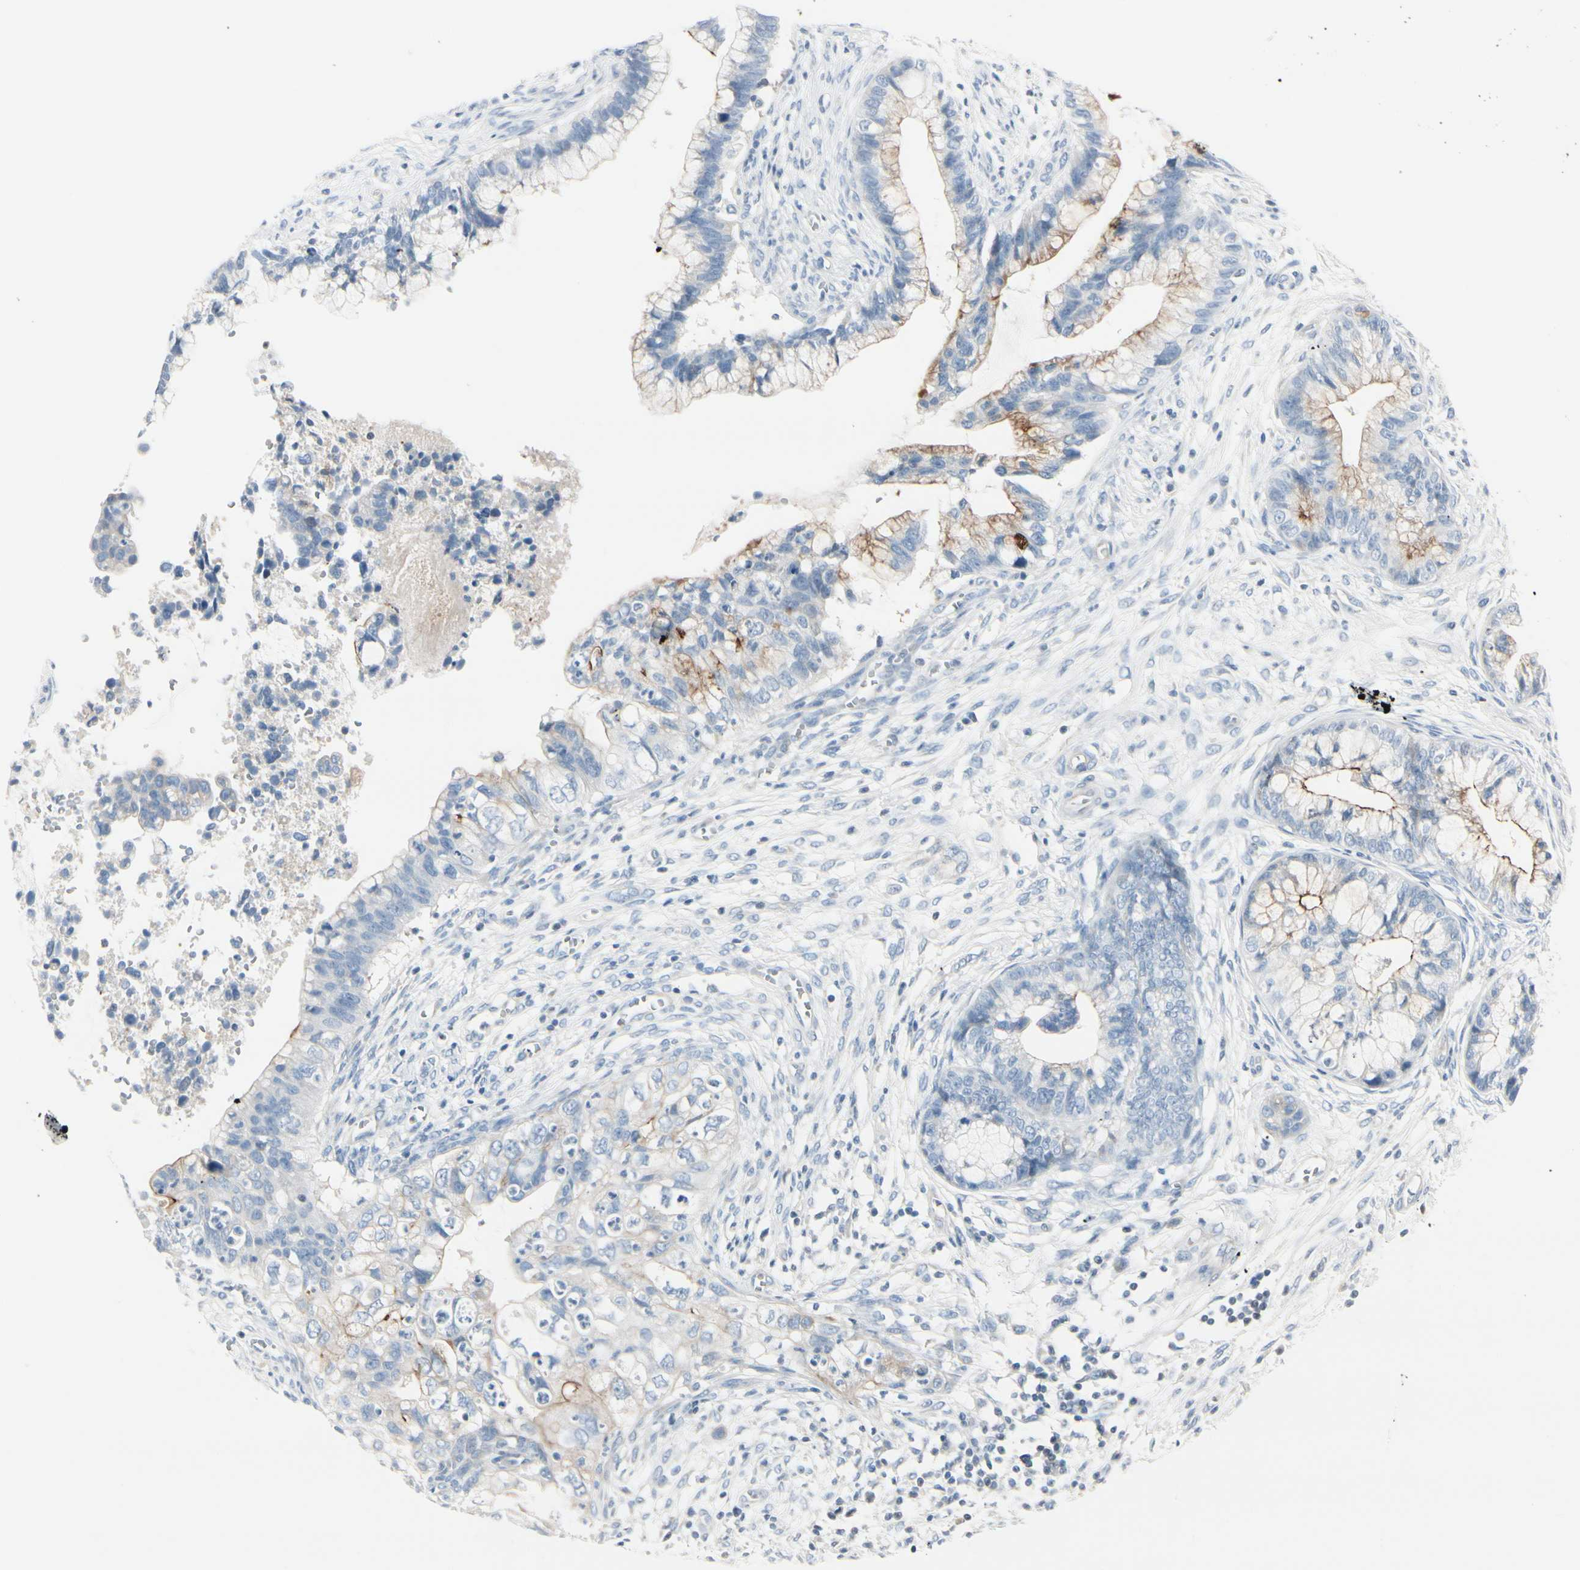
{"staining": {"intensity": "moderate", "quantity": "<25%", "location": "cytoplasmic/membranous"}, "tissue": "cervical cancer", "cell_type": "Tumor cells", "image_type": "cancer", "snomed": [{"axis": "morphology", "description": "Adenocarcinoma, NOS"}, {"axis": "topography", "description": "Cervix"}], "caption": "Immunohistochemical staining of adenocarcinoma (cervical) reveals moderate cytoplasmic/membranous protein positivity in about <25% of tumor cells.", "gene": "CDHR5", "patient": {"sex": "female", "age": 44}}